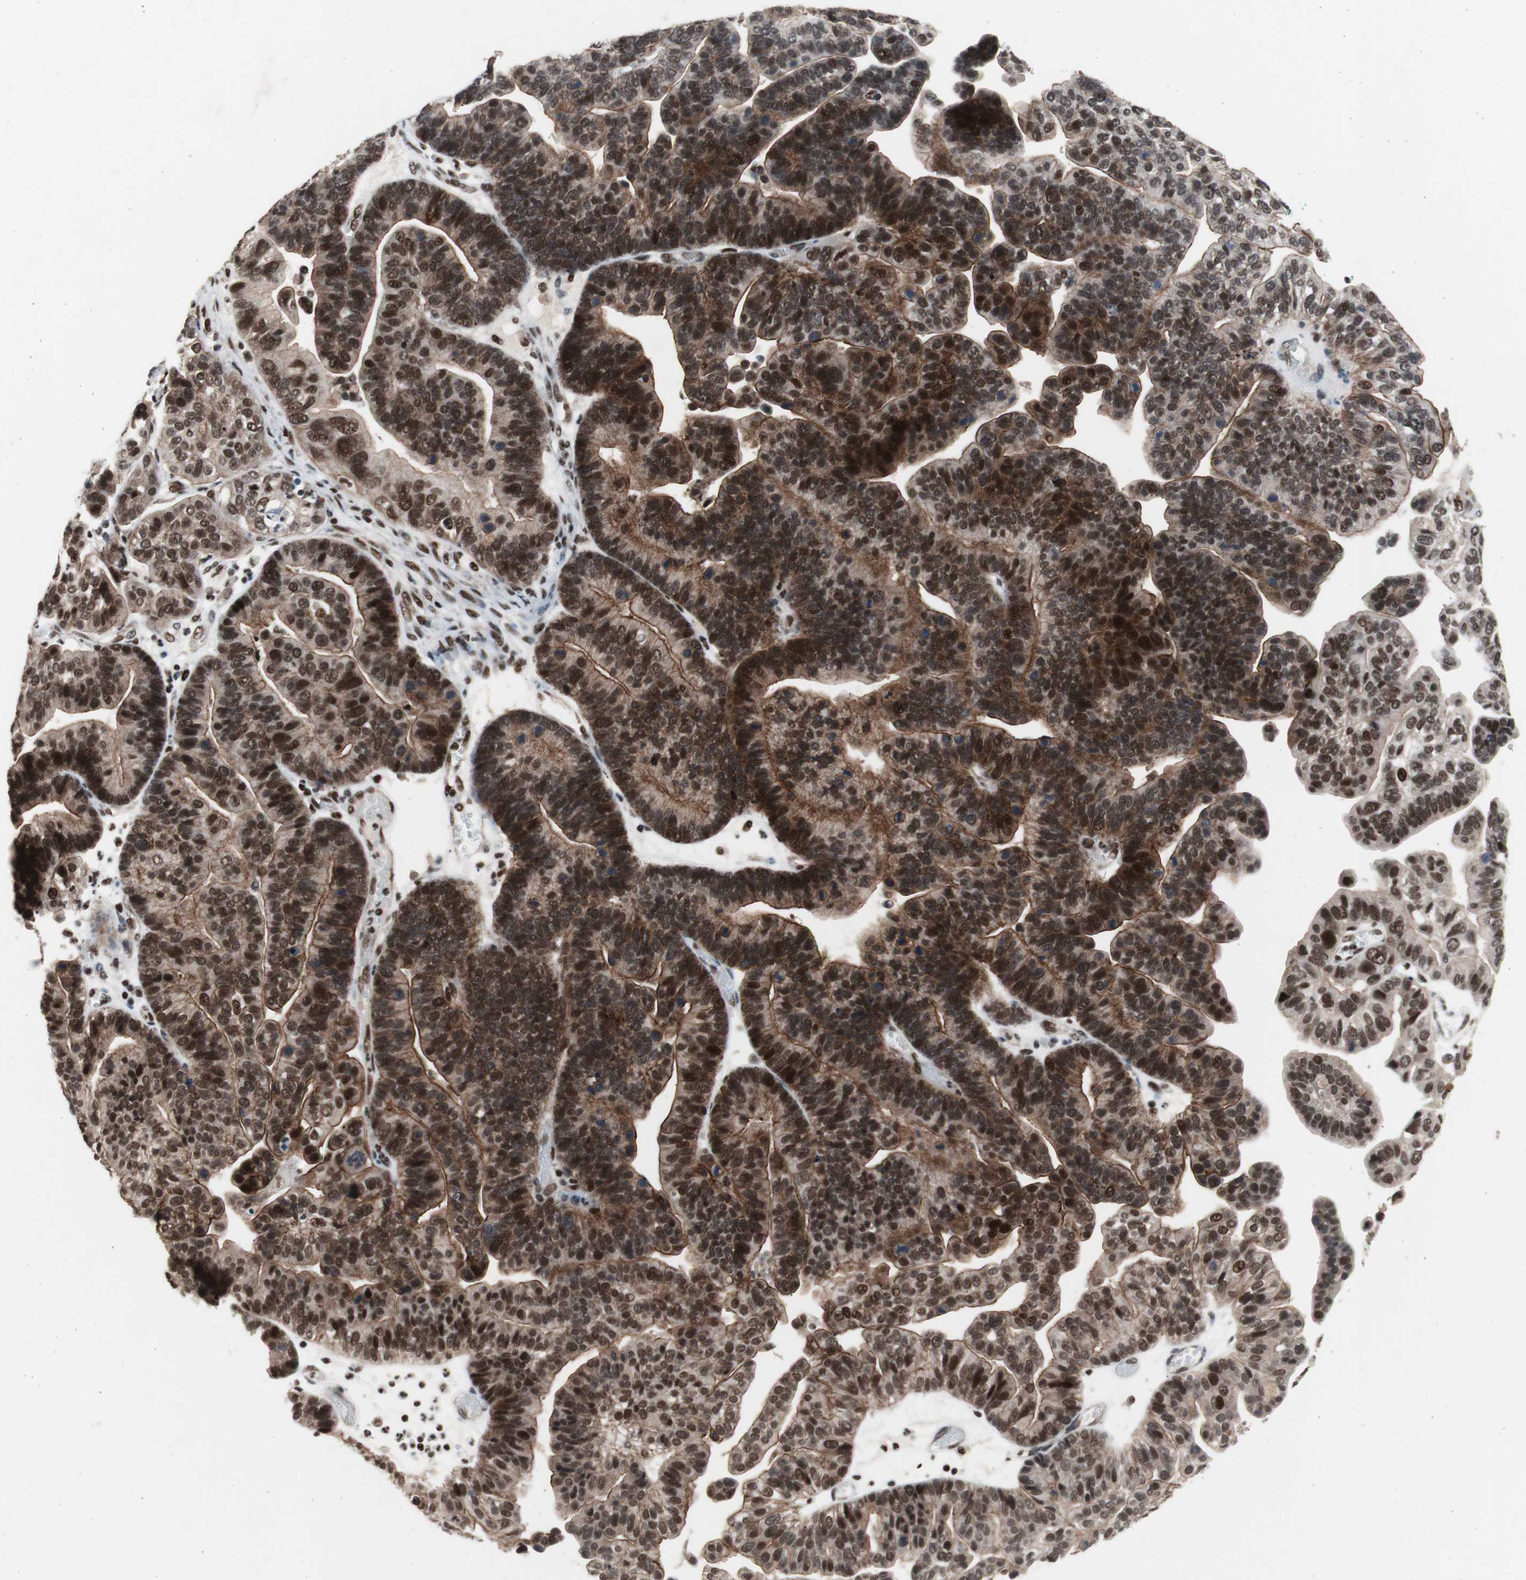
{"staining": {"intensity": "strong", "quantity": ">75%", "location": "cytoplasmic/membranous,nuclear"}, "tissue": "ovarian cancer", "cell_type": "Tumor cells", "image_type": "cancer", "snomed": [{"axis": "morphology", "description": "Cystadenocarcinoma, serous, NOS"}, {"axis": "topography", "description": "Ovary"}], "caption": "Immunohistochemical staining of ovarian cancer (serous cystadenocarcinoma) displays strong cytoplasmic/membranous and nuclear protein staining in about >75% of tumor cells.", "gene": "RPA1", "patient": {"sex": "female", "age": 56}}